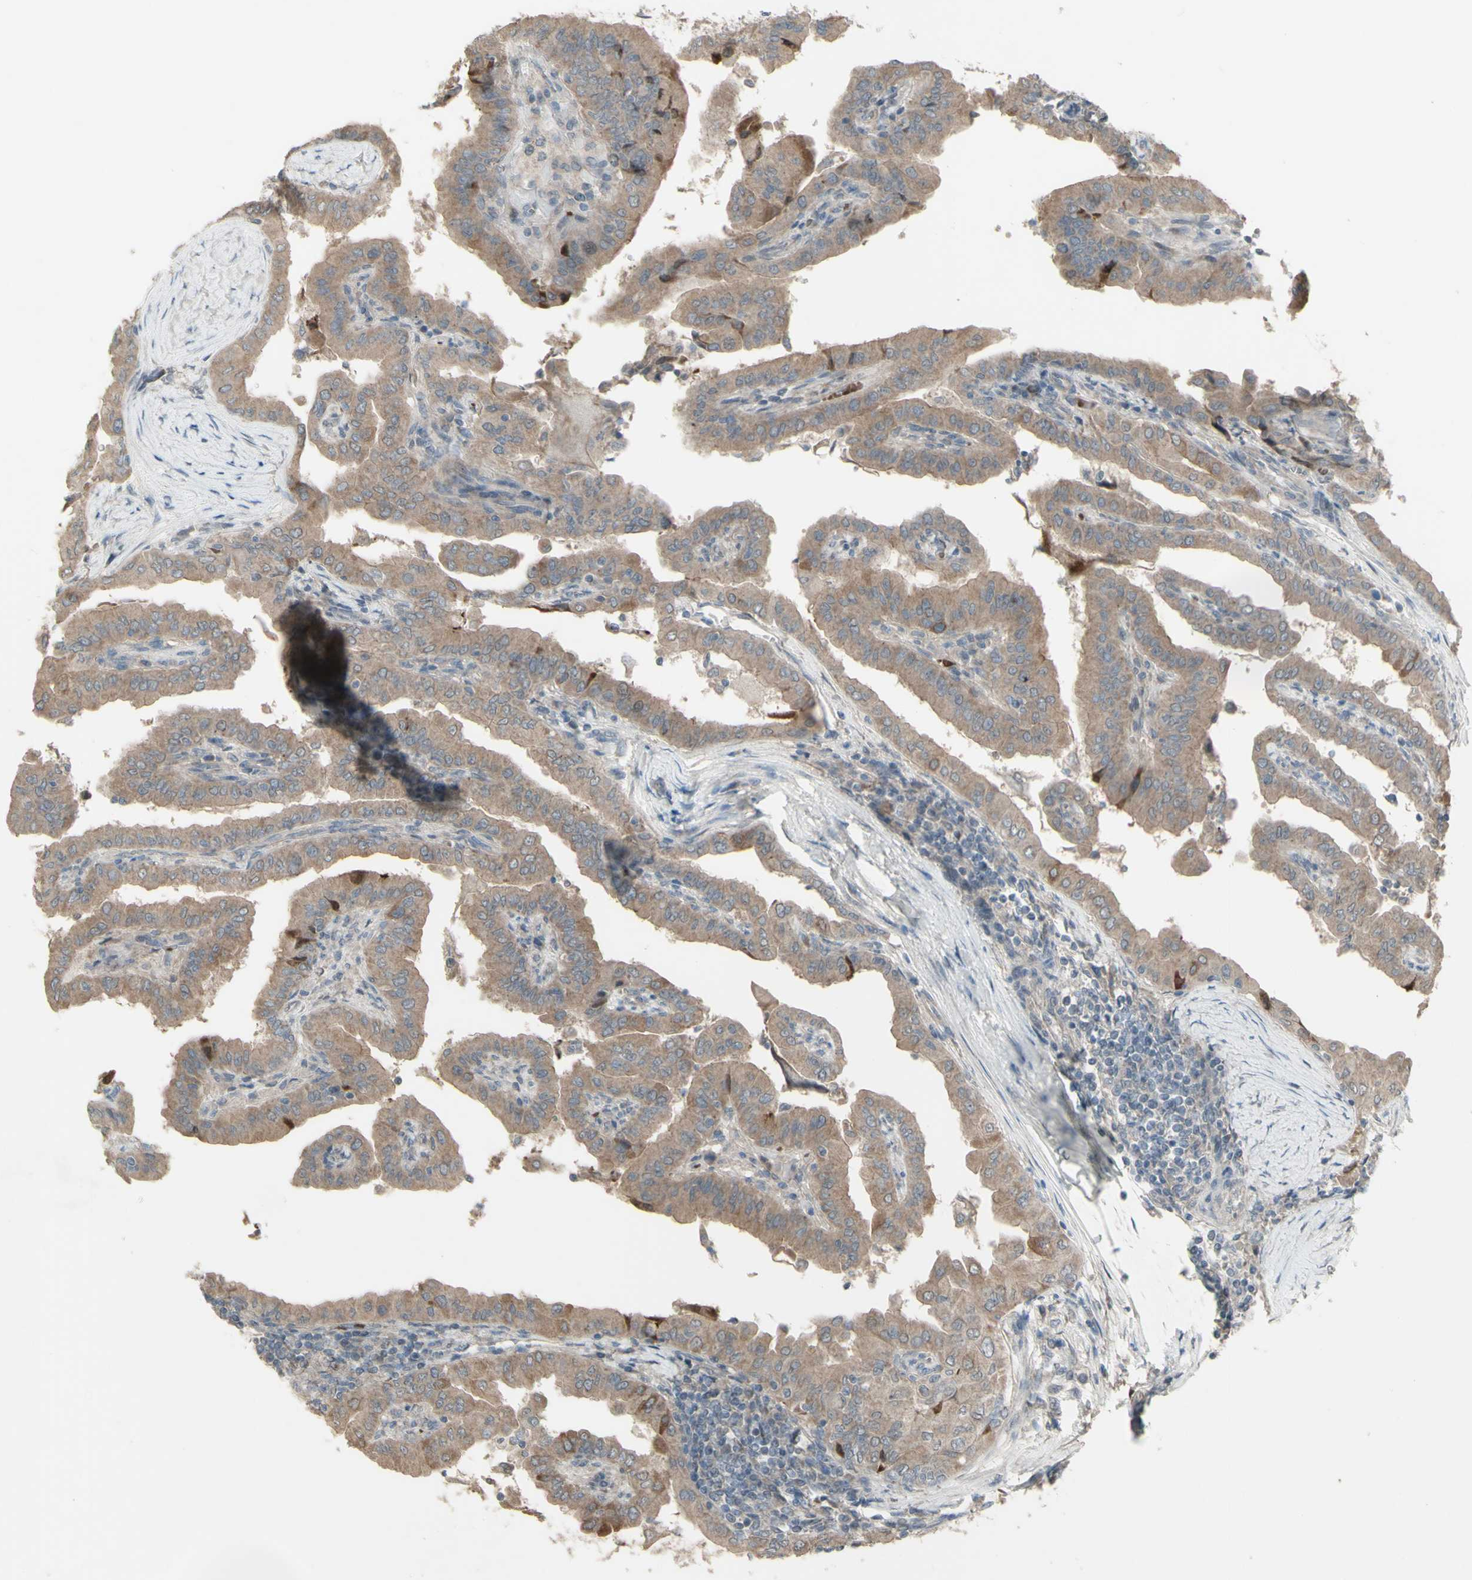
{"staining": {"intensity": "weak", "quantity": ">75%", "location": "cytoplasmic/membranous"}, "tissue": "thyroid cancer", "cell_type": "Tumor cells", "image_type": "cancer", "snomed": [{"axis": "morphology", "description": "Papillary adenocarcinoma, NOS"}, {"axis": "topography", "description": "Thyroid gland"}], "caption": "An immunohistochemistry (IHC) micrograph of neoplastic tissue is shown. Protein staining in brown labels weak cytoplasmic/membranous positivity in thyroid cancer within tumor cells.", "gene": "GRAMD1B", "patient": {"sex": "male", "age": 33}}